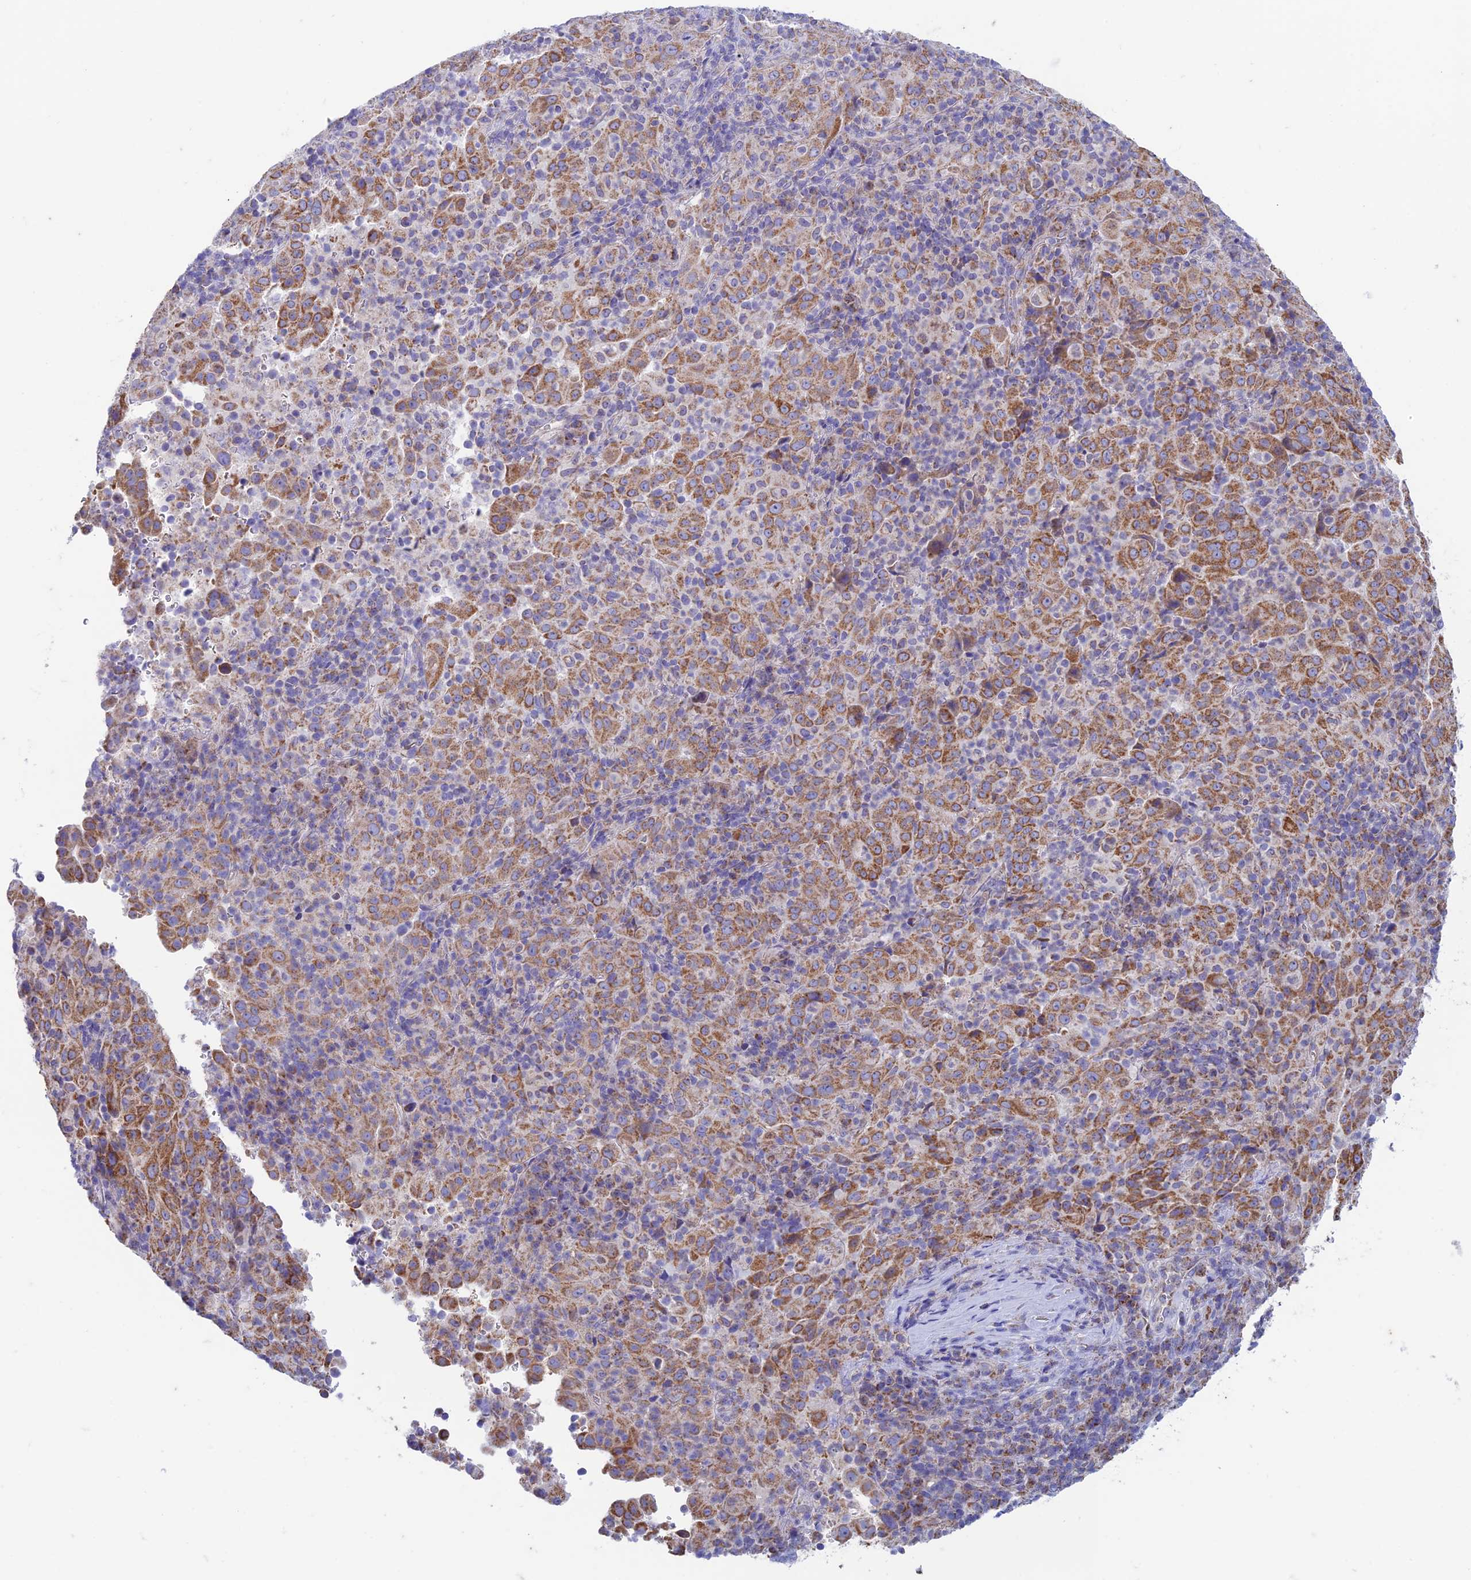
{"staining": {"intensity": "moderate", "quantity": ">75%", "location": "cytoplasmic/membranous"}, "tissue": "pancreatic cancer", "cell_type": "Tumor cells", "image_type": "cancer", "snomed": [{"axis": "morphology", "description": "Adenocarcinoma, NOS"}, {"axis": "topography", "description": "Pancreas"}], "caption": "Pancreatic cancer (adenocarcinoma) stained with a protein marker demonstrates moderate staining in tumor cells.", "gene": "ZNF181", "patient": {"sex": "male", "age": 63}}